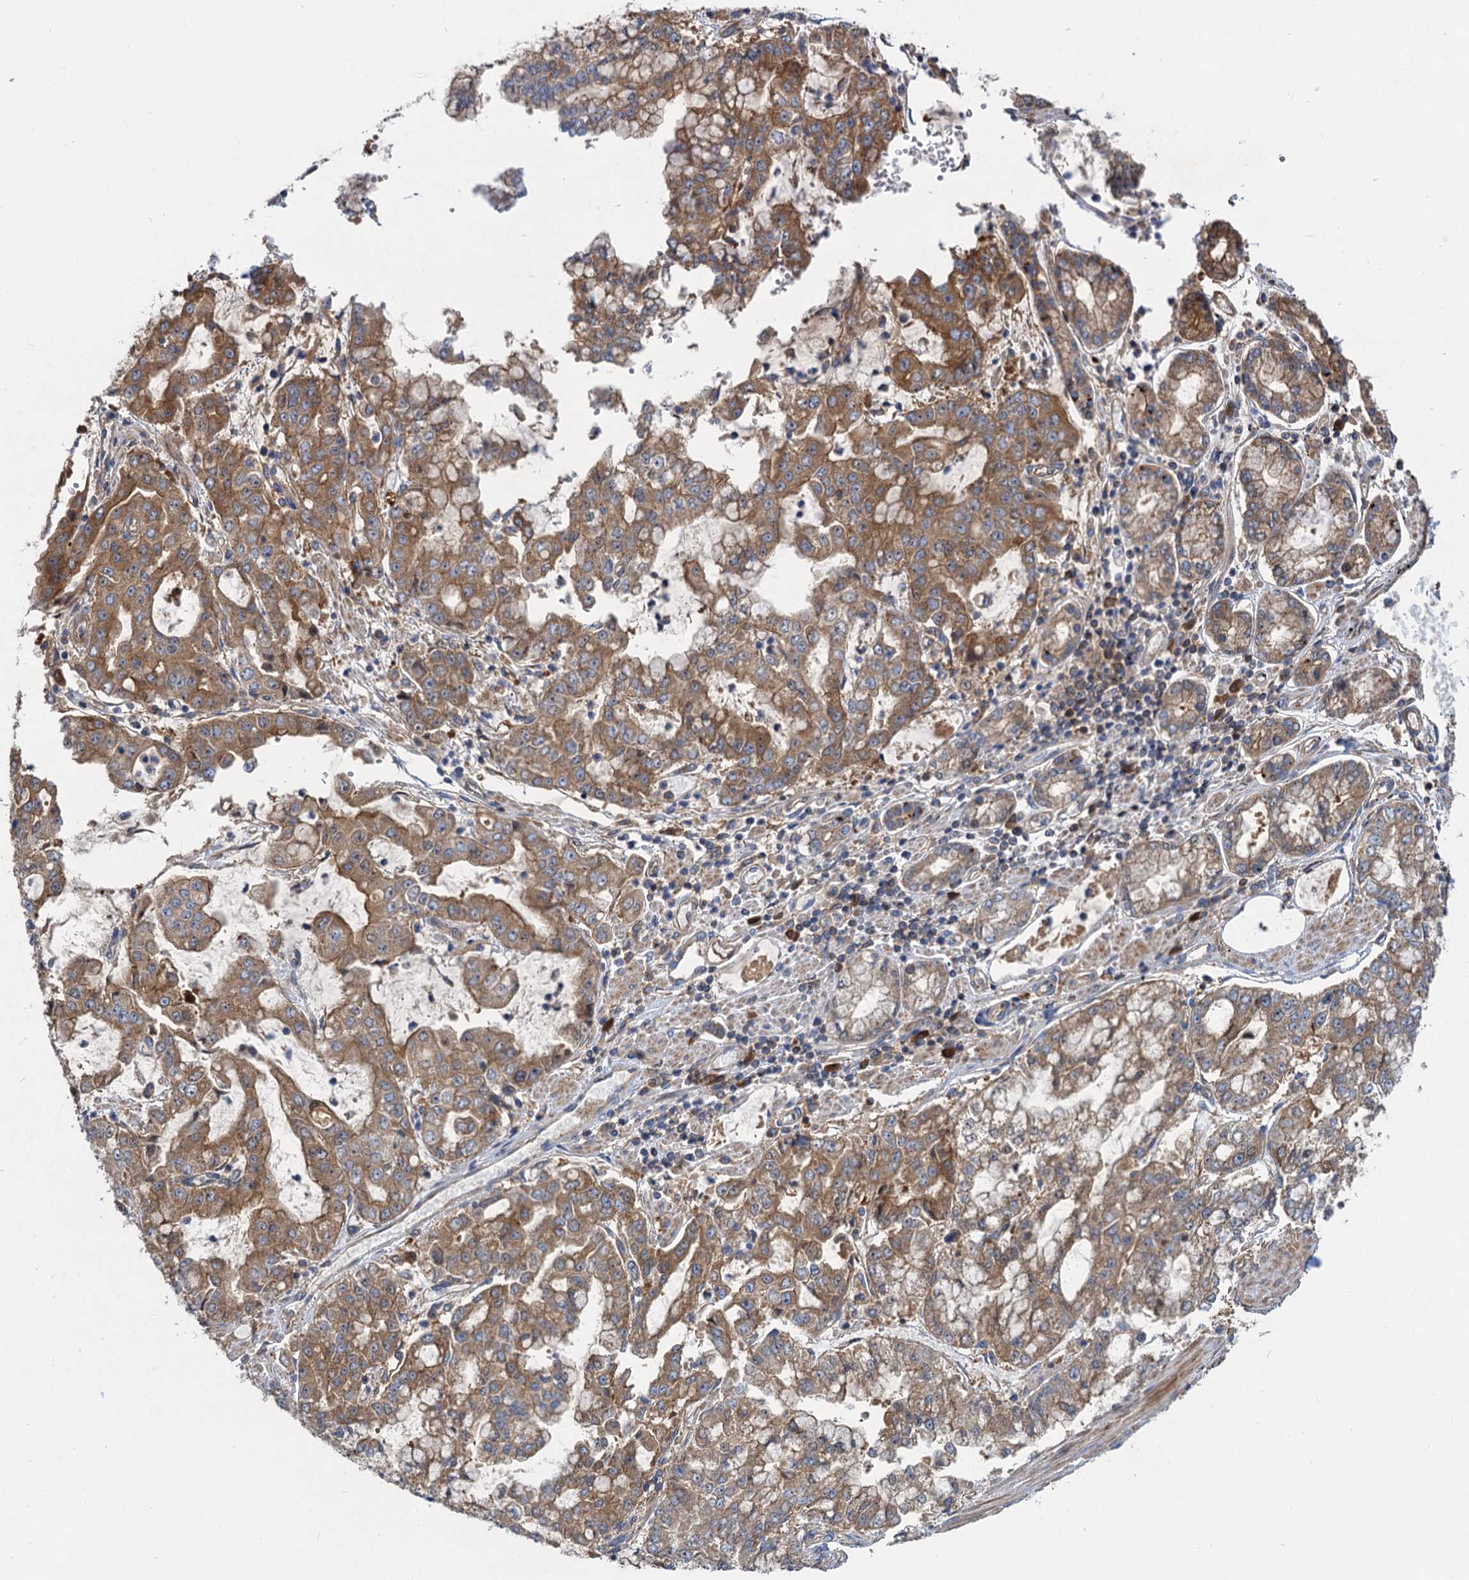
{"staining": {"intensity": "moderate", "quantity": ">75%", "location": "cytoplasmic/membranous"}, "tissue": "stomach cancer", "cell_type": "Tumor cells", "image_type": "cancer", "snomed": [{"axis": "morphology", "description": "Adenocarcinoma, NOS"}, {"axis": "topography", "description": "Stomach"}], "caption": "Human stomach adenocarcinoma stained with a brown dye shows moderate cytoplasmic/membranous positive expression in about >75% of tumor cells.", "gene": "ALKBH7", "patient": {"sex": "male", "age": 76}}